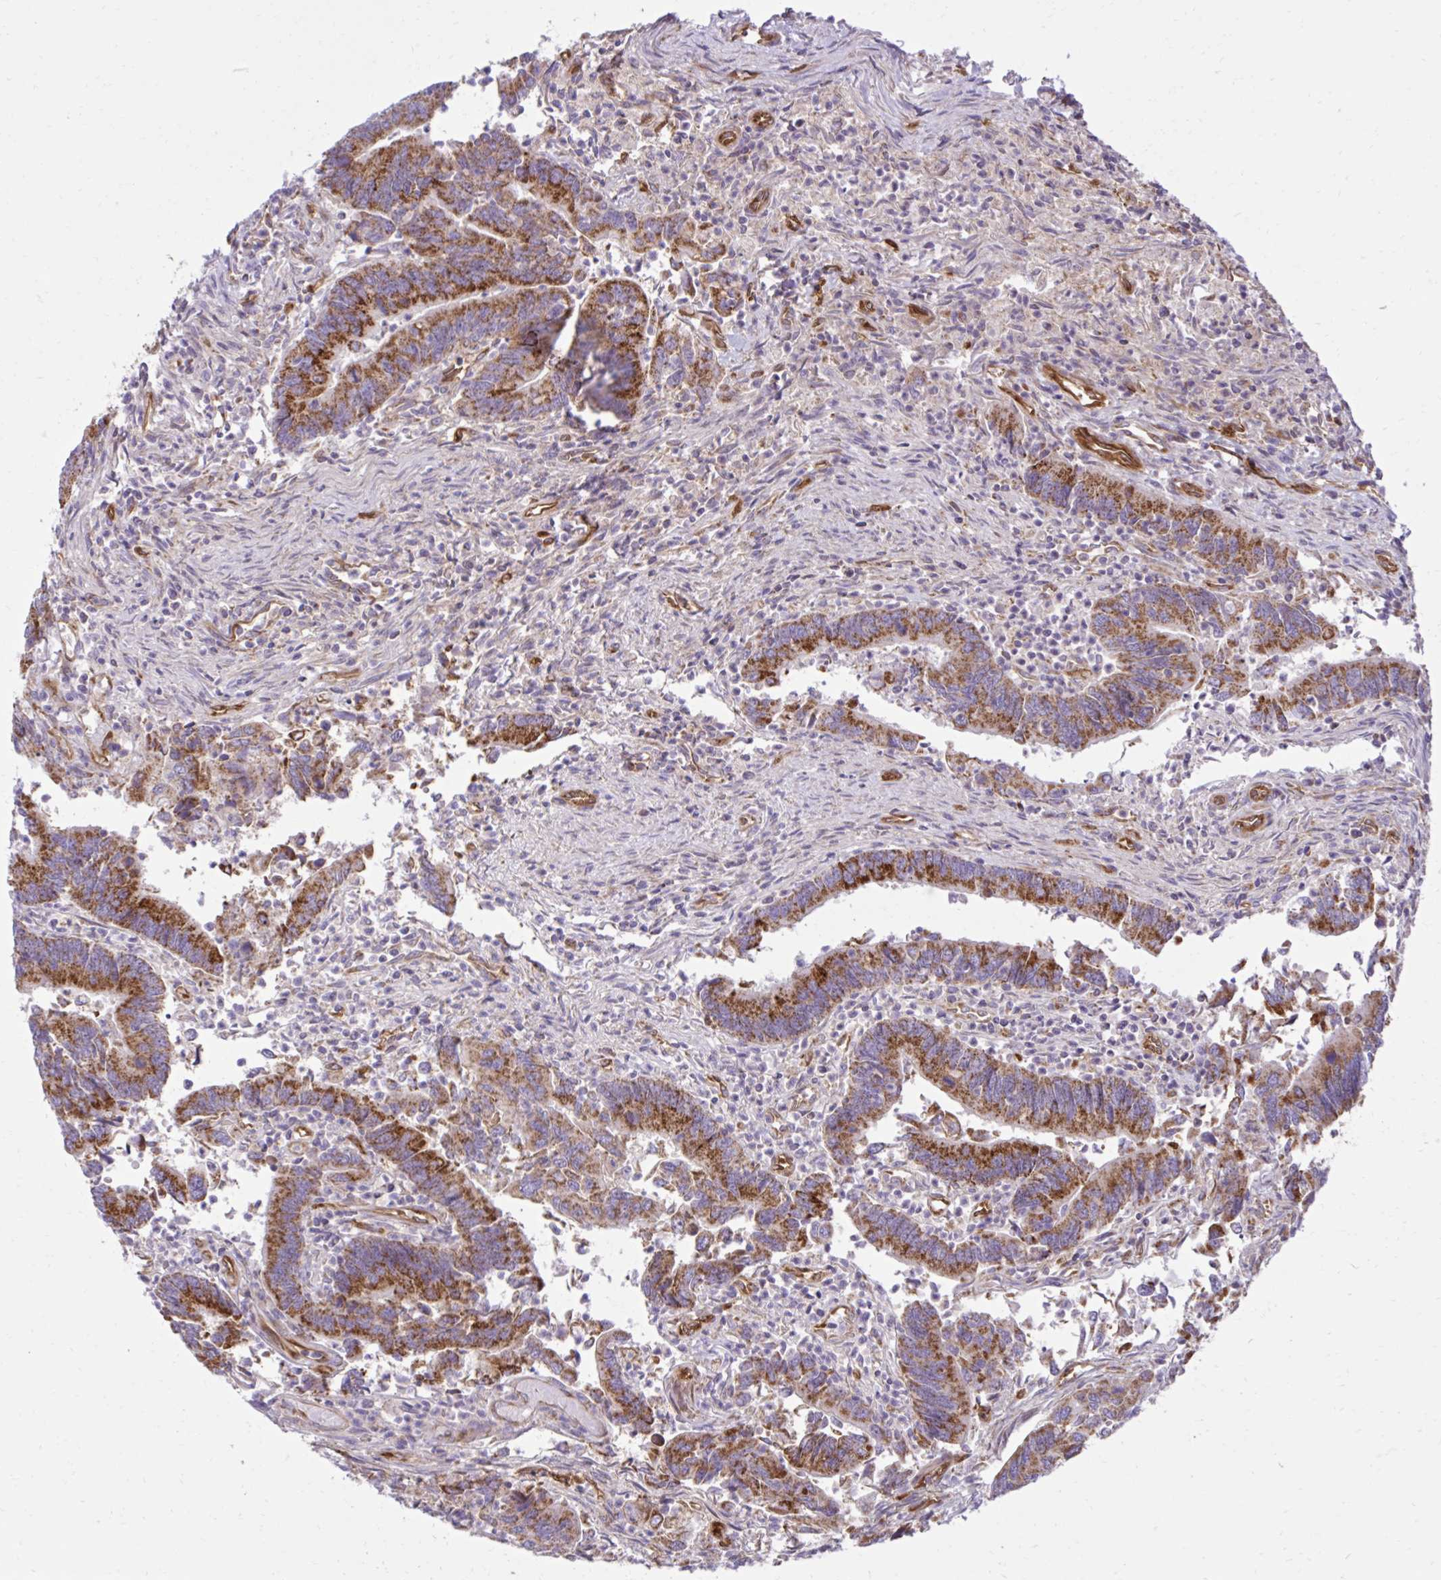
{"staining": {"intensity": "strong", "quantity": ">75%", "location": "cytoplasmic/membranous"}, "tissue": "colorectal cancer", "cell_type": "Tumor cells", "image_type": "cancer", "snomed": [{"axis": "morphology", "description": "Adenocarcinoma, NOS"}, {"axis": "topography", "description": "Colon"}], "caption": "This image exhibits immunohistochemistry (IHC) staining of human colorectal cancer (adenocarcinoma), with high strong cytoplasmic/membranous positivity in approximately >75% of tumor cells.", "gene": "LIMS1", "patient": {"sex": "female", "age": 67}}